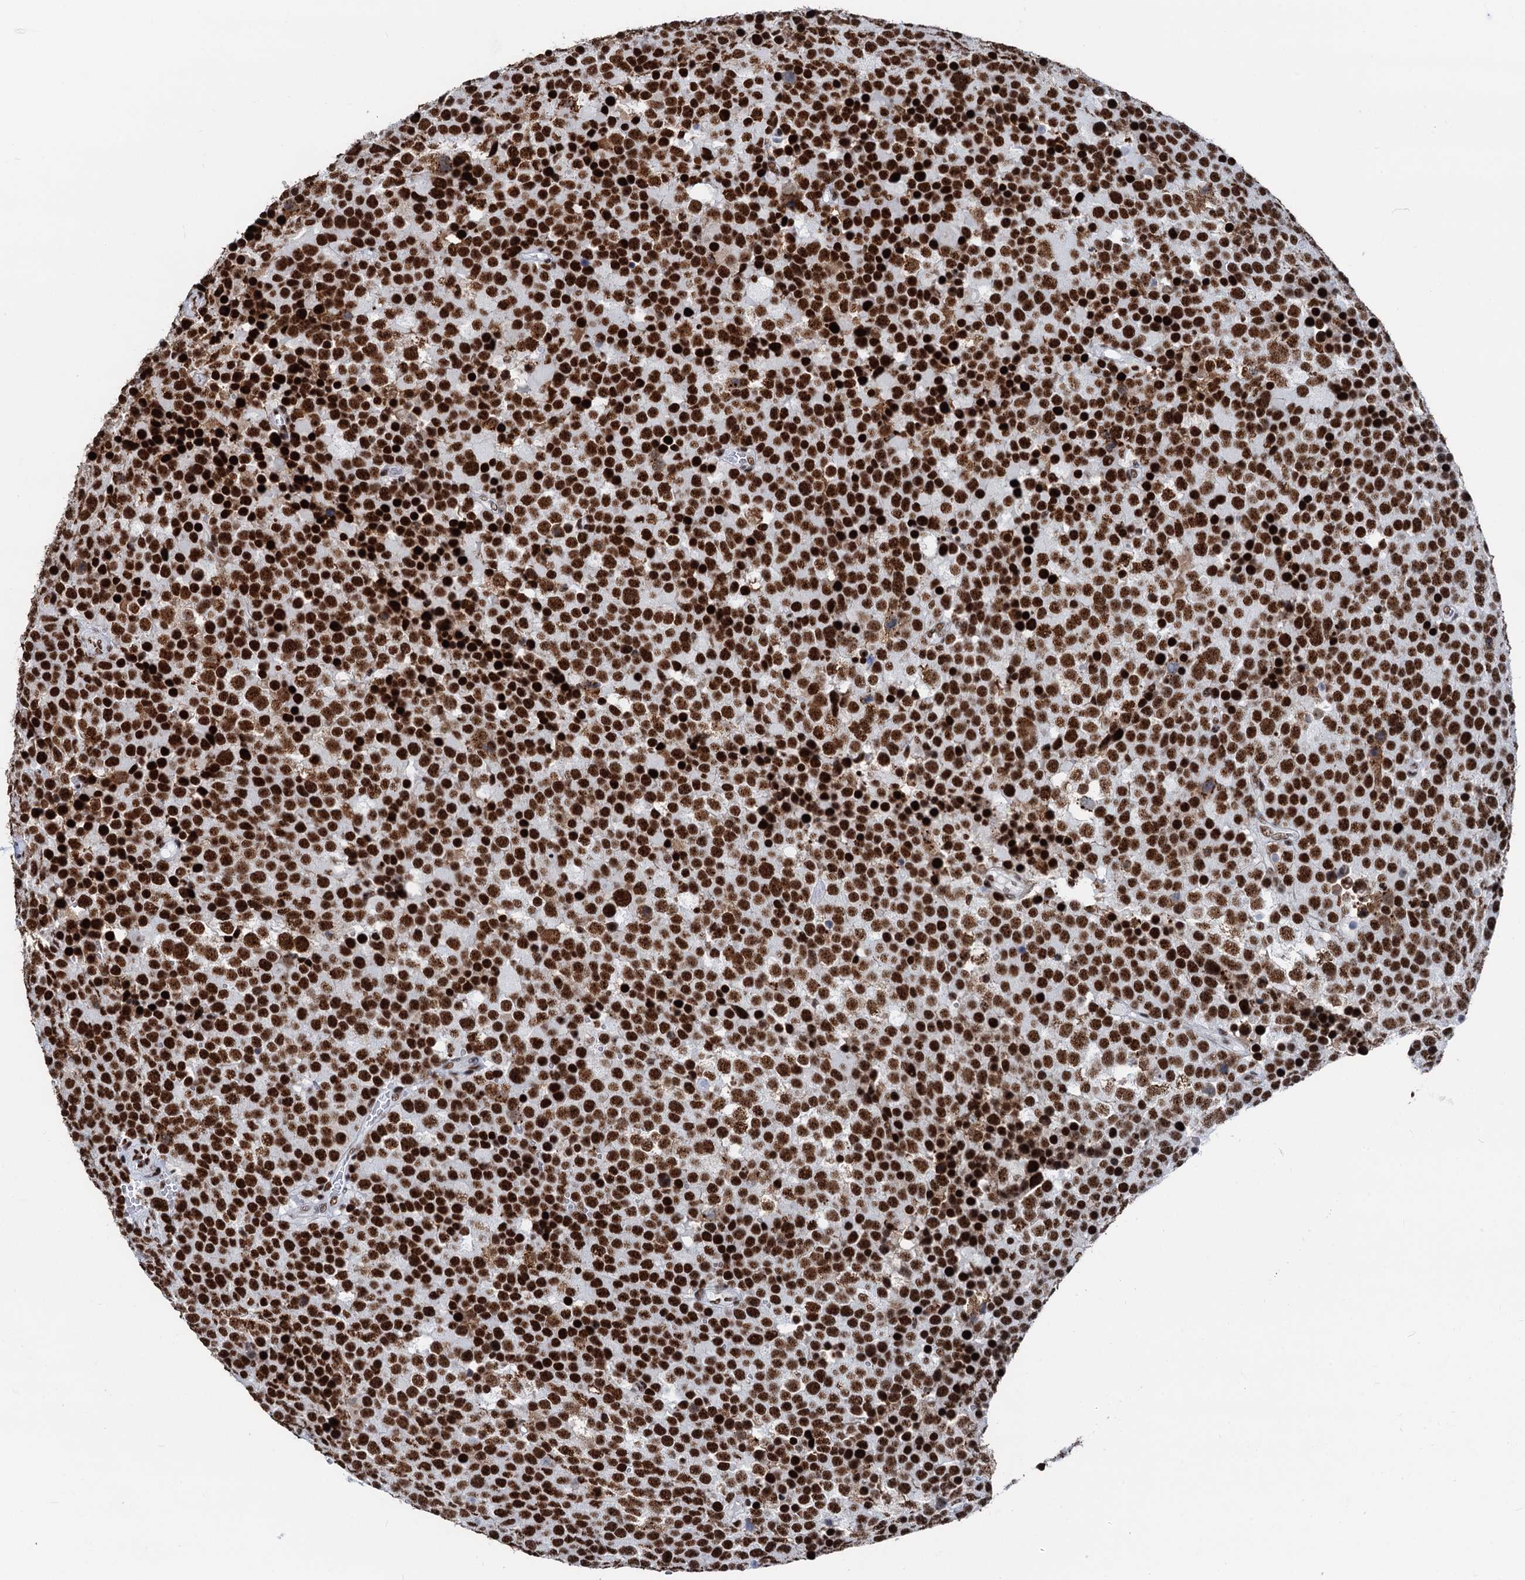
{"staining": {"intensity": "strong", "quantity": ">75%", "location": "nuclear"}, "tissue": "testis cancer", "cell_type": "Tumor cells", "image_type": "cancer", "snomed": [{"axis": "morphology", "description": "Seminoma, NOS"}, {"axis": "topography", "description": "Testis"}], "caption": "Seminoma (testis) stained with a protein marker shows strong staining in tumor cells.", "gene": "DDX23", "patient": {"sex": "male", "age": 71}}